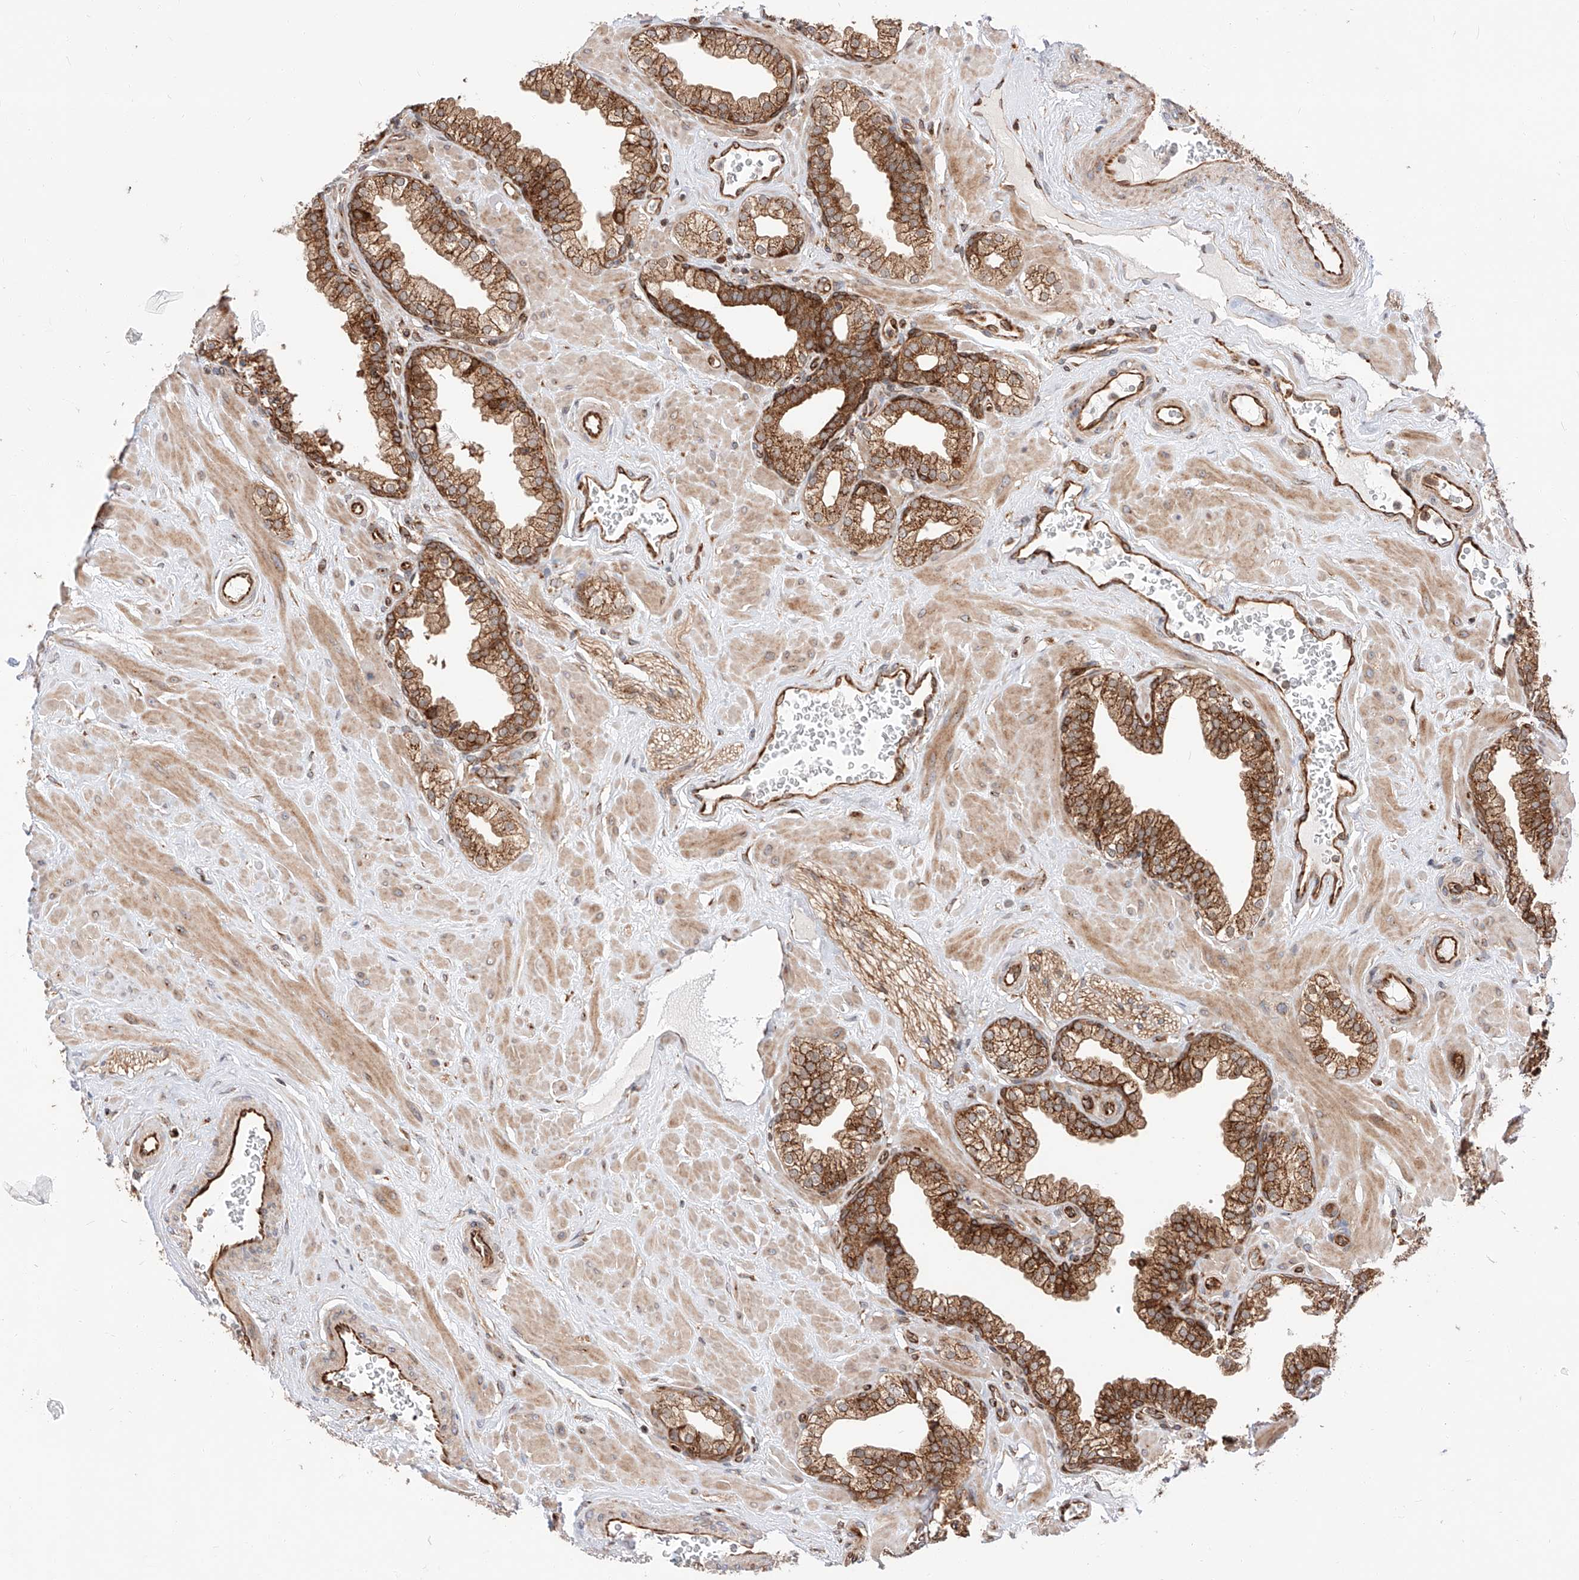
{"staining": {"intensity": "strong", "quantity": ">75%", "location": "cytoplasmic/membranous"}, "tissue": "prostate", "cell_type": "Glandular cells", "image_type": "normal", "snomed": [{"axis": "morphology", "description": "Normal tissue, NOS"}, {"axis": "morphology", "description": "Urothelial carcinoma, Low grade"}, {"axis": "topography", "description": "Urinary bladder"}, {"axis": "topography", "description": "Prostate"}], "caption": "Immunohistochemical staining of normal human prostate exhibits high levels of strong cytoplasmic/membranous staining in about >75% of glandular cells. Immunohistochemistry (ihc) stains the protein of interest in brown and the nuclei are stained blue.", "gene": "ISCA2", "patient": {"sex": "male", "age": 60}}